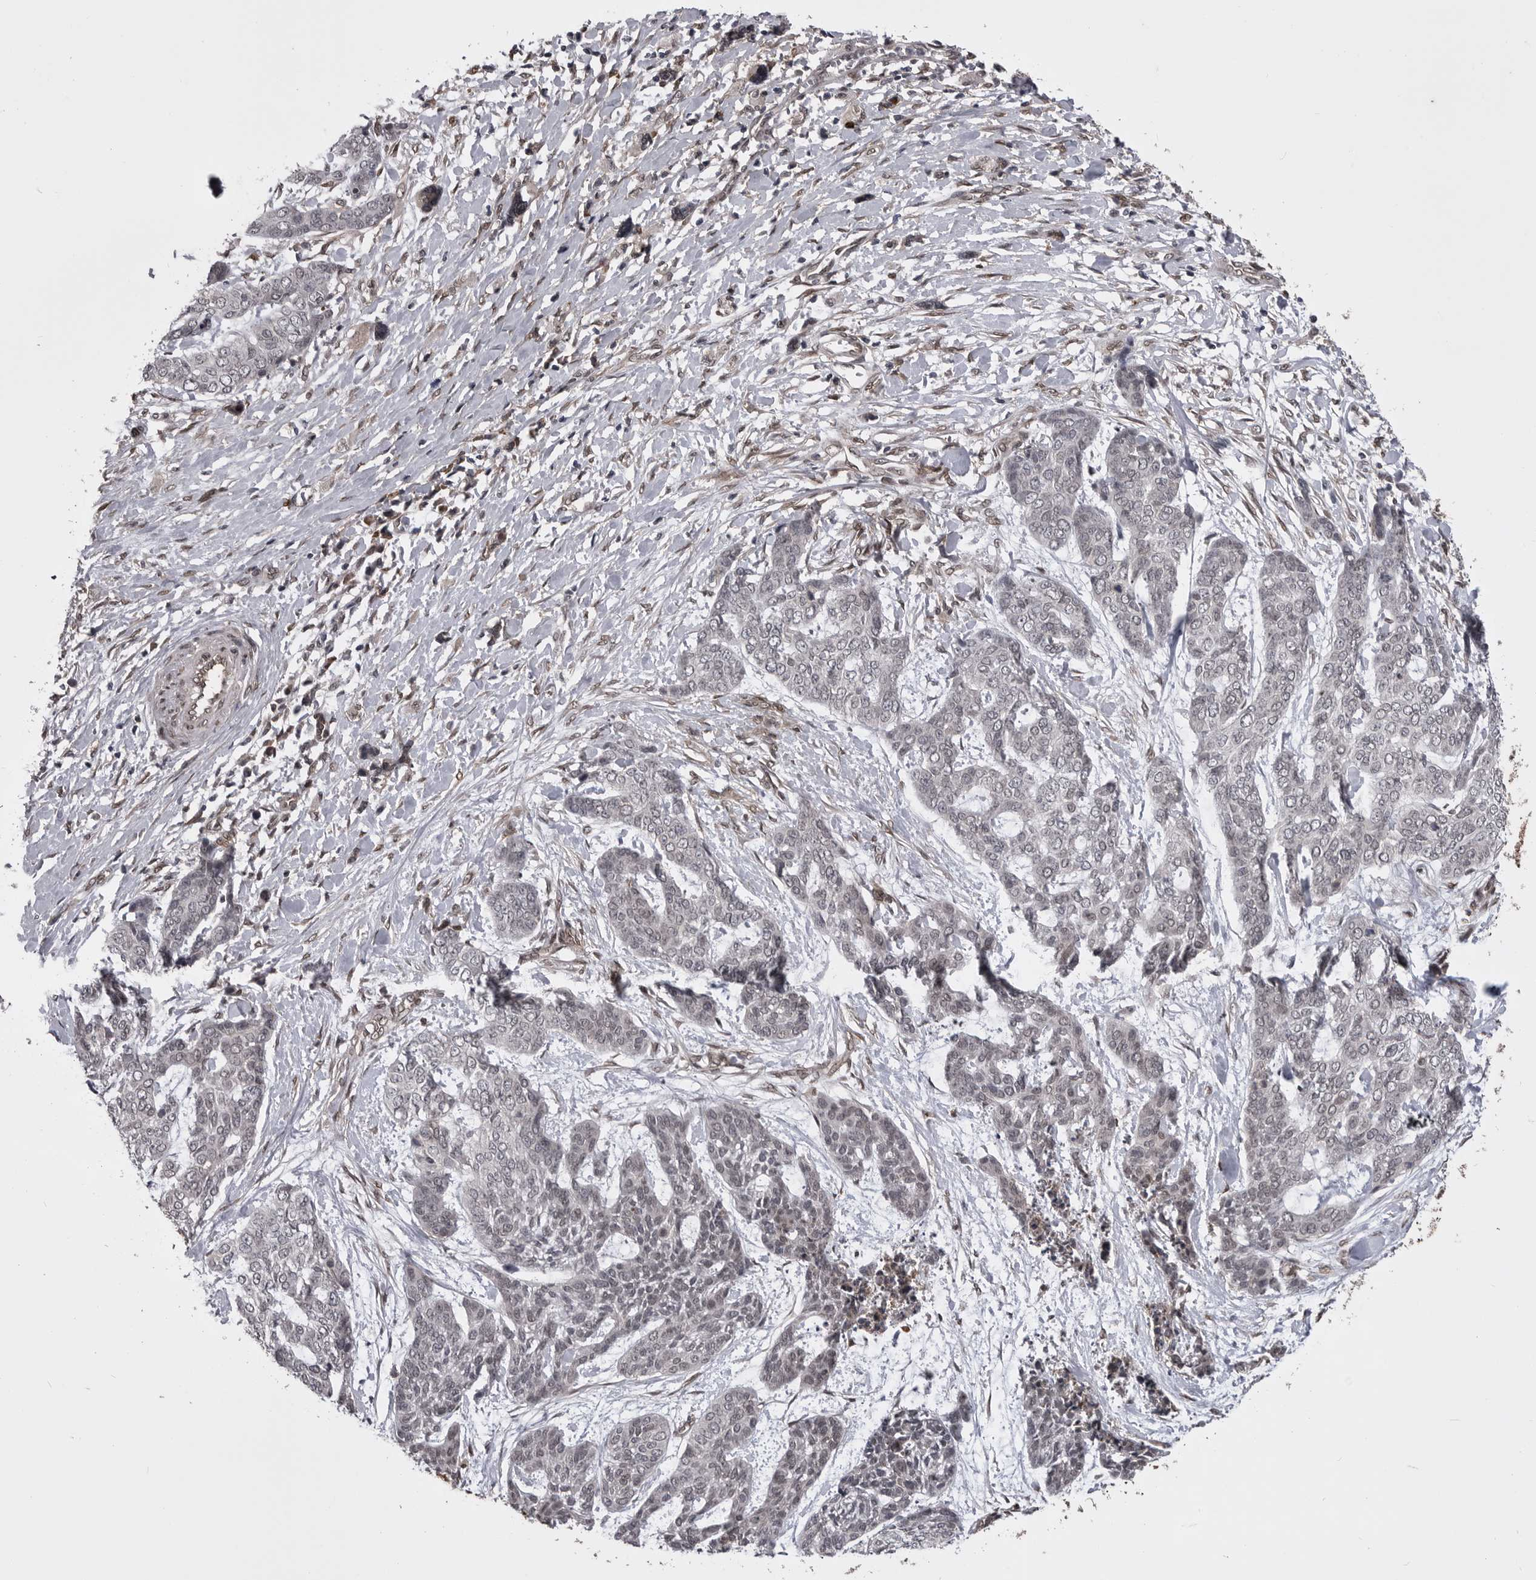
{"staining": {"intensity": "negative", "quantity": "none", "location": "none"}, "tissue": "skin cancer", "cell_type": "Tumor cells", "image_type": "cancer", "snomed": [{"axis": "morphology", "description": "Basal cell carcinoma"}, {"axis": "topography", "description": "Skin"}], "caption": "Immunohistochemistry (IHC) of basal cell carcinoma (skin) demonstrates no positivity in tumor cells.", "gene": "ABL1", "patient": {"sex": "female", "age": 64}}